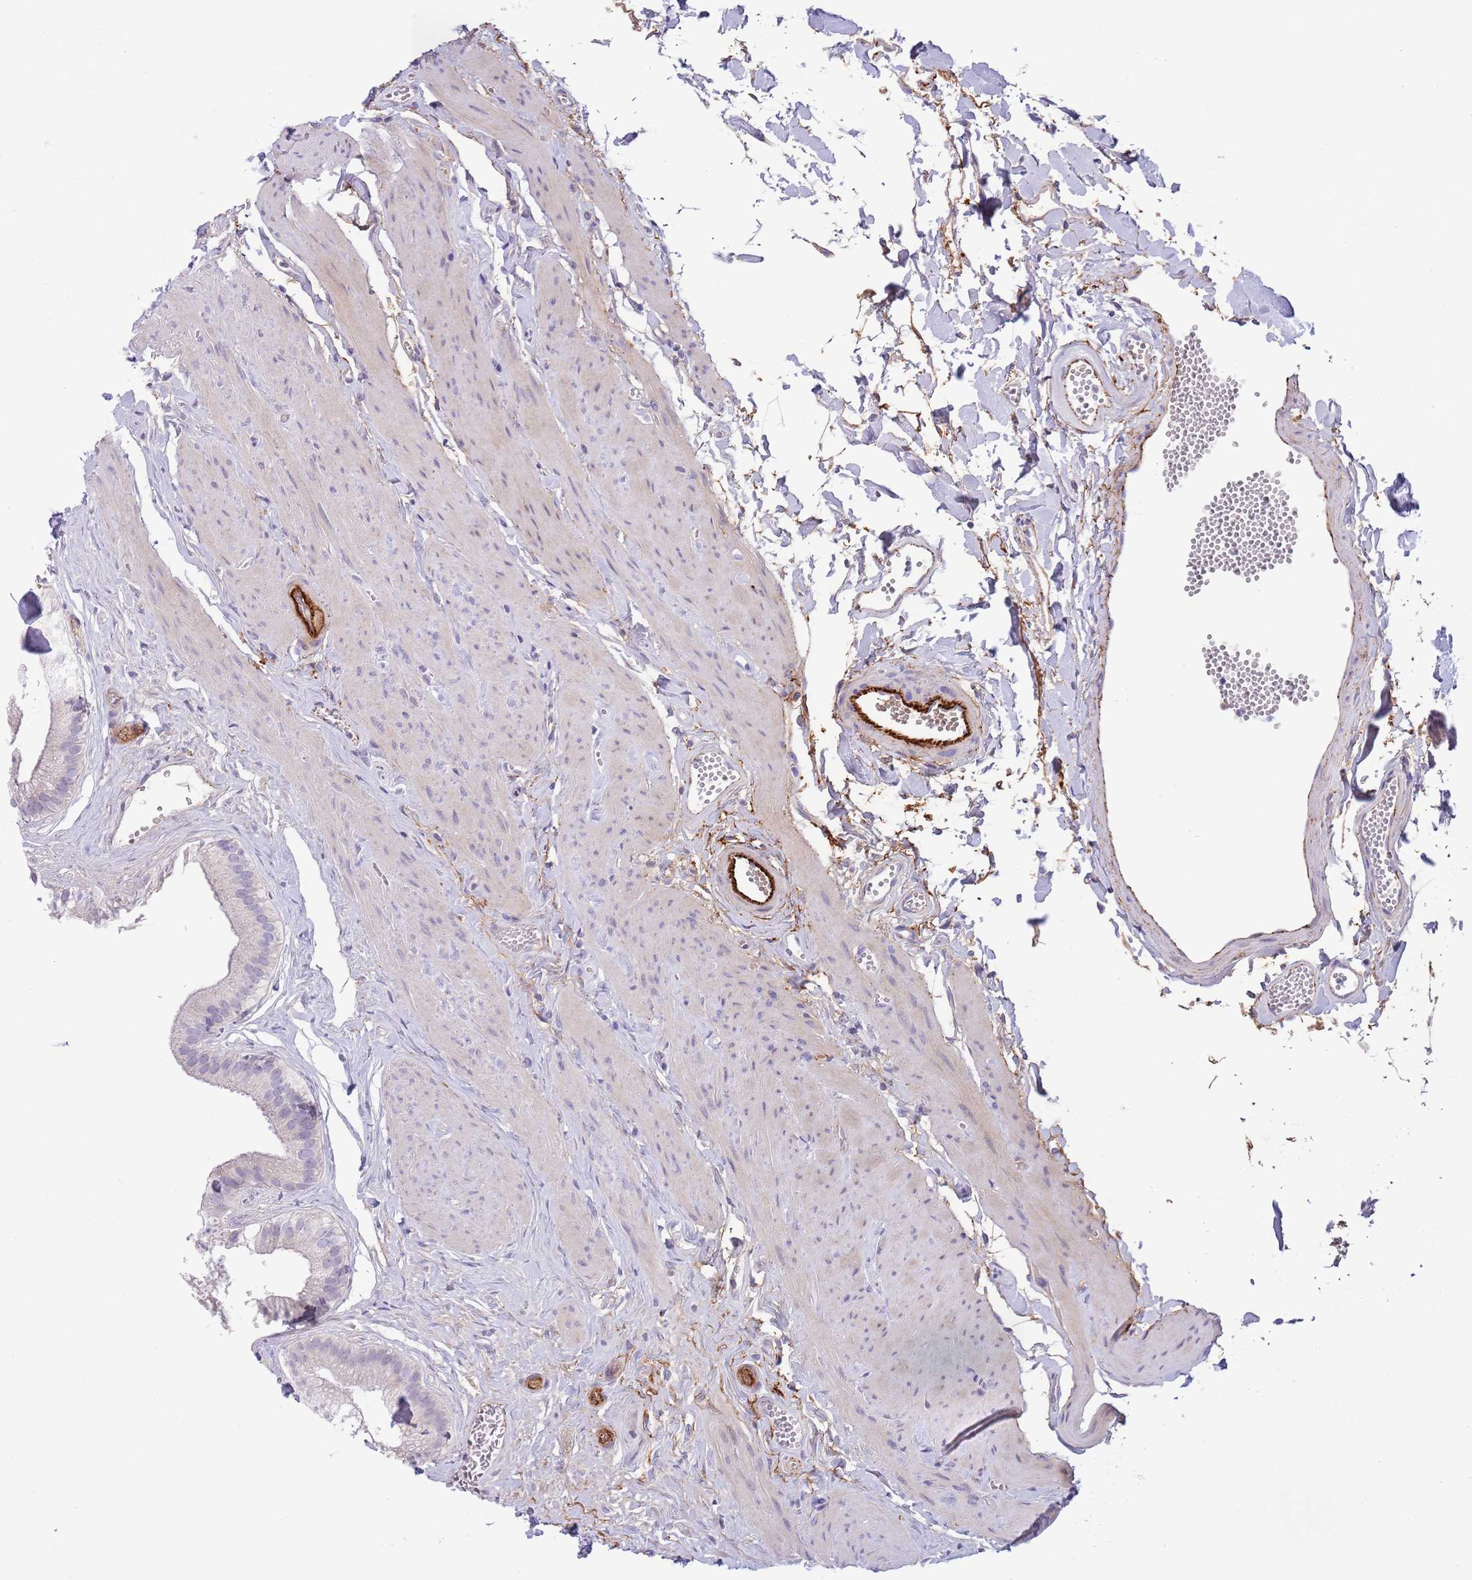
{"staining": {"intensity": "negative", "quantity": "none", "location": "none"}, "tissue": "gallbladder", "cell_type": "Glandular cells", "image_type": "normal", "snomed": [{"axis": "morphology", "description": "Normal tissue, NOS"}, {"axis": "topography", "description": "Gallbladder"}], "caption": "Gallbladder was stained to show a protein in brown. There is no significant staining in glandular cells.", "gene": "LEPROTL1", "patient": {"sex": "female", "age": 54}}